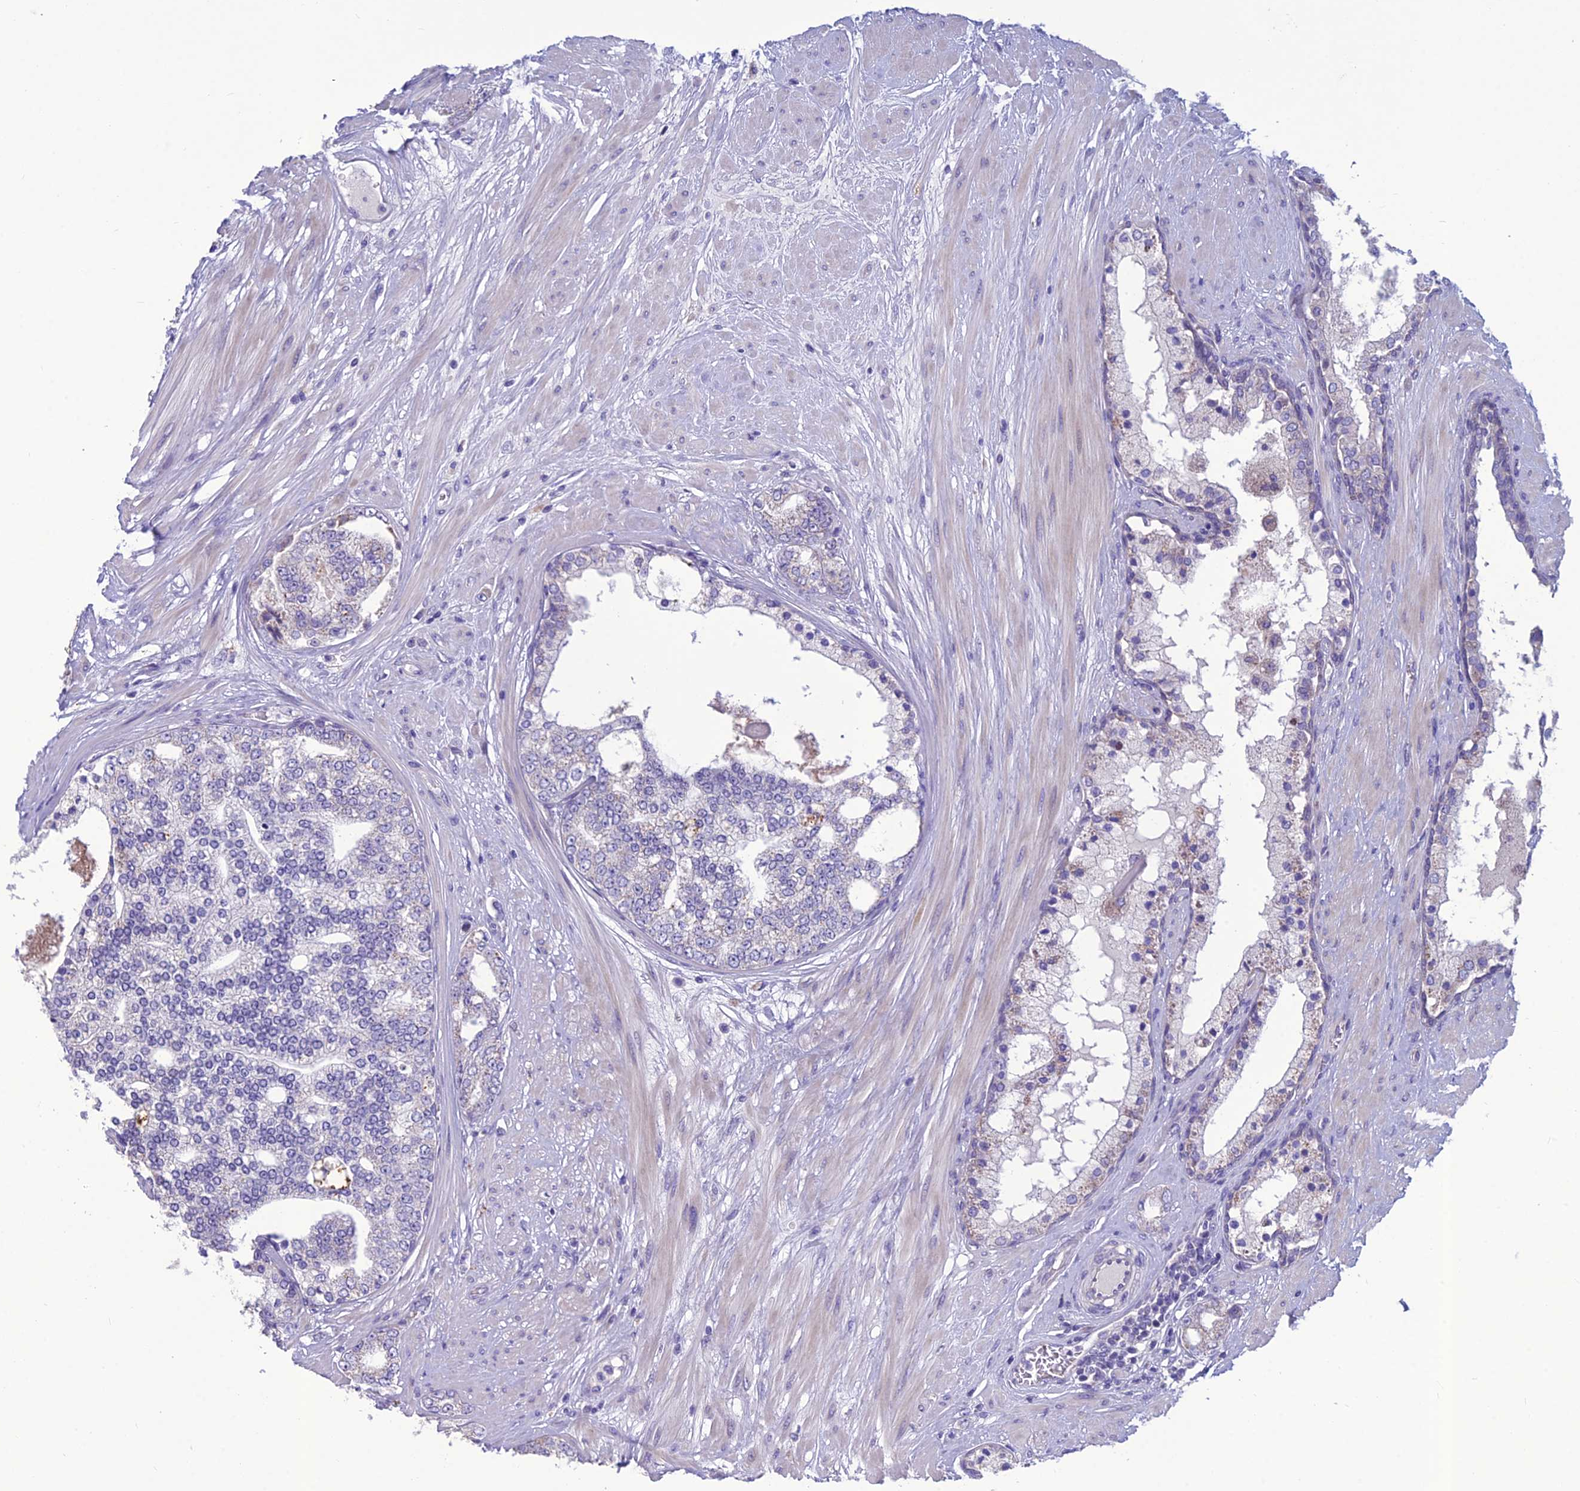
{"staining": {"intensity": "negative", "quantity": "none", "location": "none"}, "tissue": "prostate cancer", "cell_type": "Tumor cells", "image_type": "cancer", "snomed": [{"axis": "morphology", "description": "Adenocarcinoma, High grade"}, {"axis": "topography", "description": "Prostate"}], "caption": "The image reveals no significant expression in tumor cells of prostate cancer.", "gene": "BHMT2", "patient": {"sex": "male", "age": 64}}